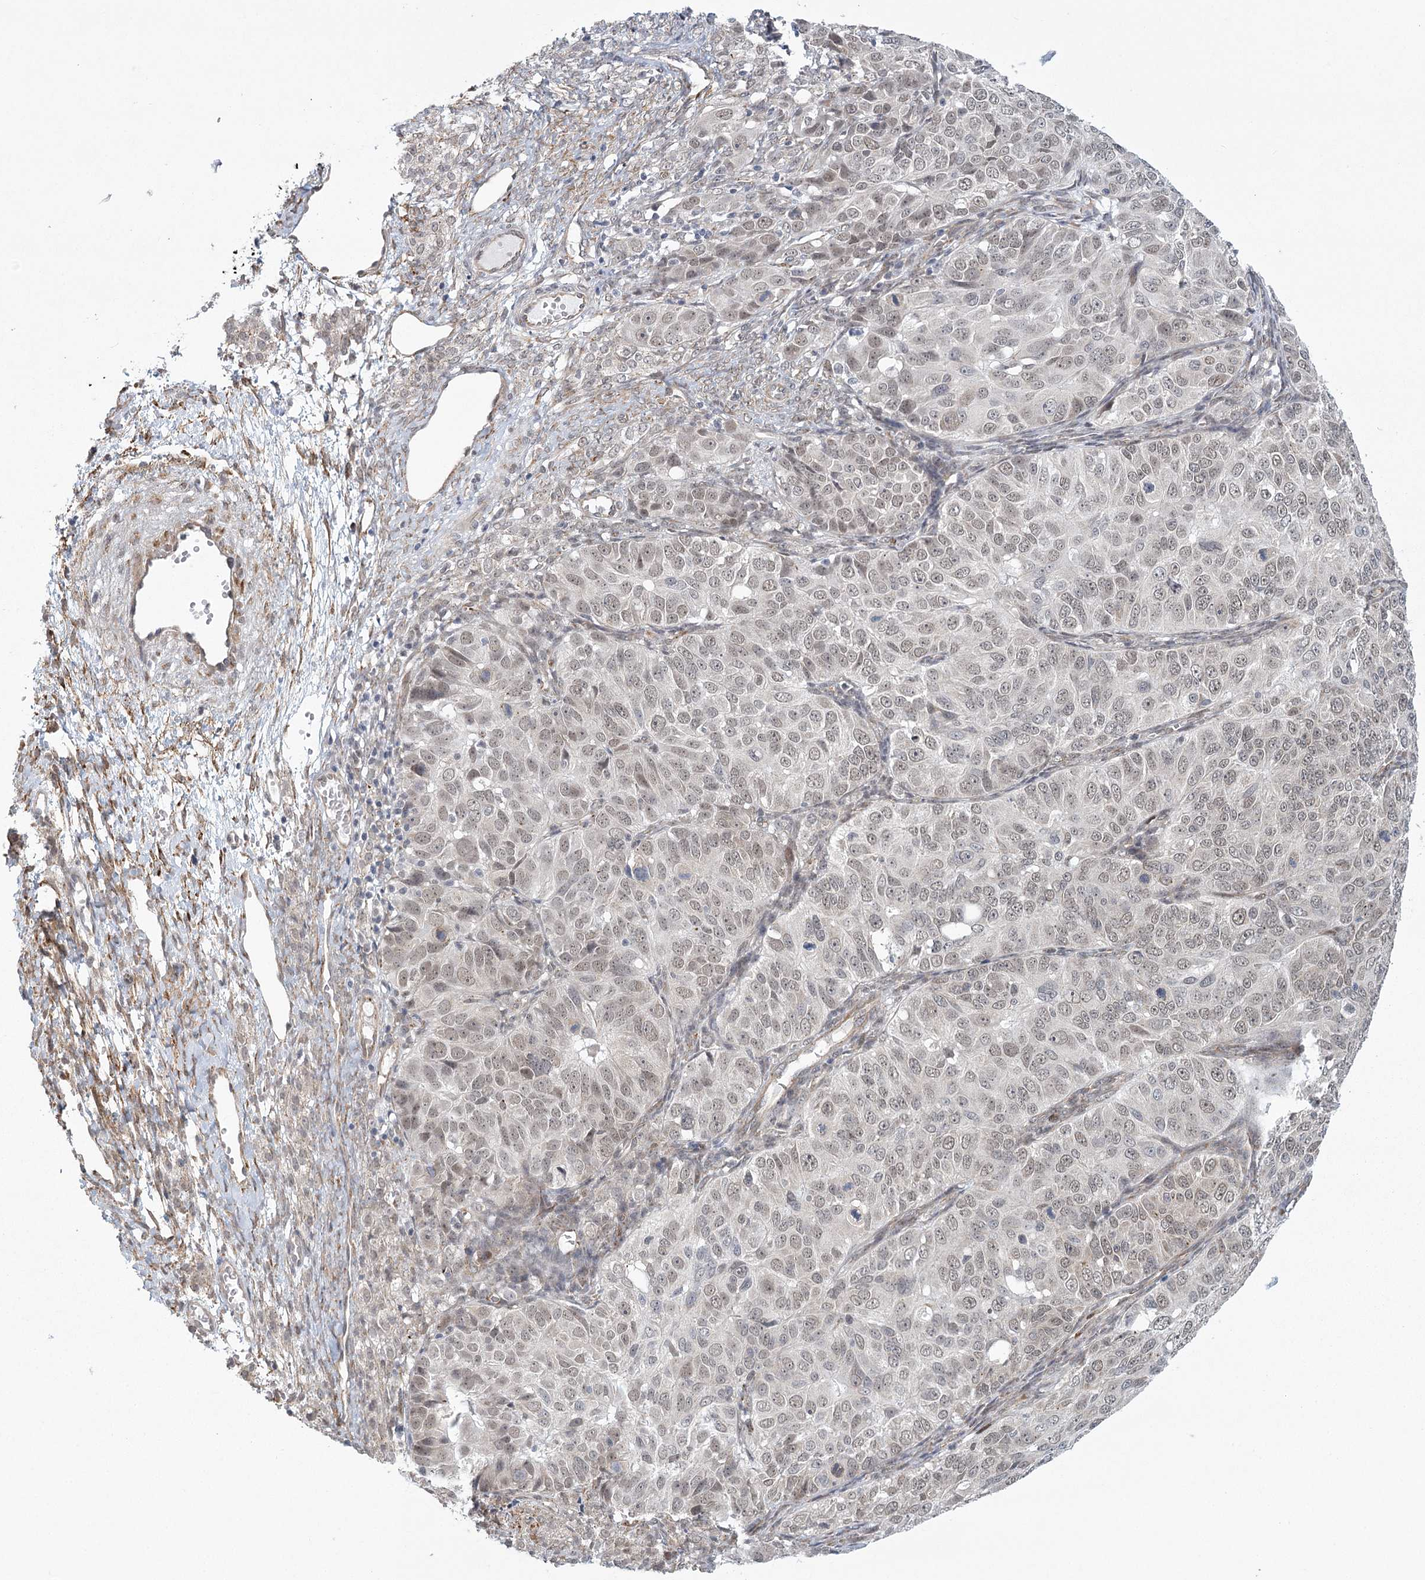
{"staining": {"intensity": "negative", "quantity": "none", "location": "none"}, "tissue": "ovarian cancer", "cell_type": "Tumor cells", "image_type": "cancer", "snomed": [{"axis": "morphology", "description": "Carcinoma, endometroid"}, {"axis": "topography", "description": "Ovary"}], "caption": "An image of human endometroid carcinoma (ovarian) is negative for staining in tumor cells. Nuclei are stained in blue.", "gene": "MED28", "patient": {"sex": "female", "age": 51}}